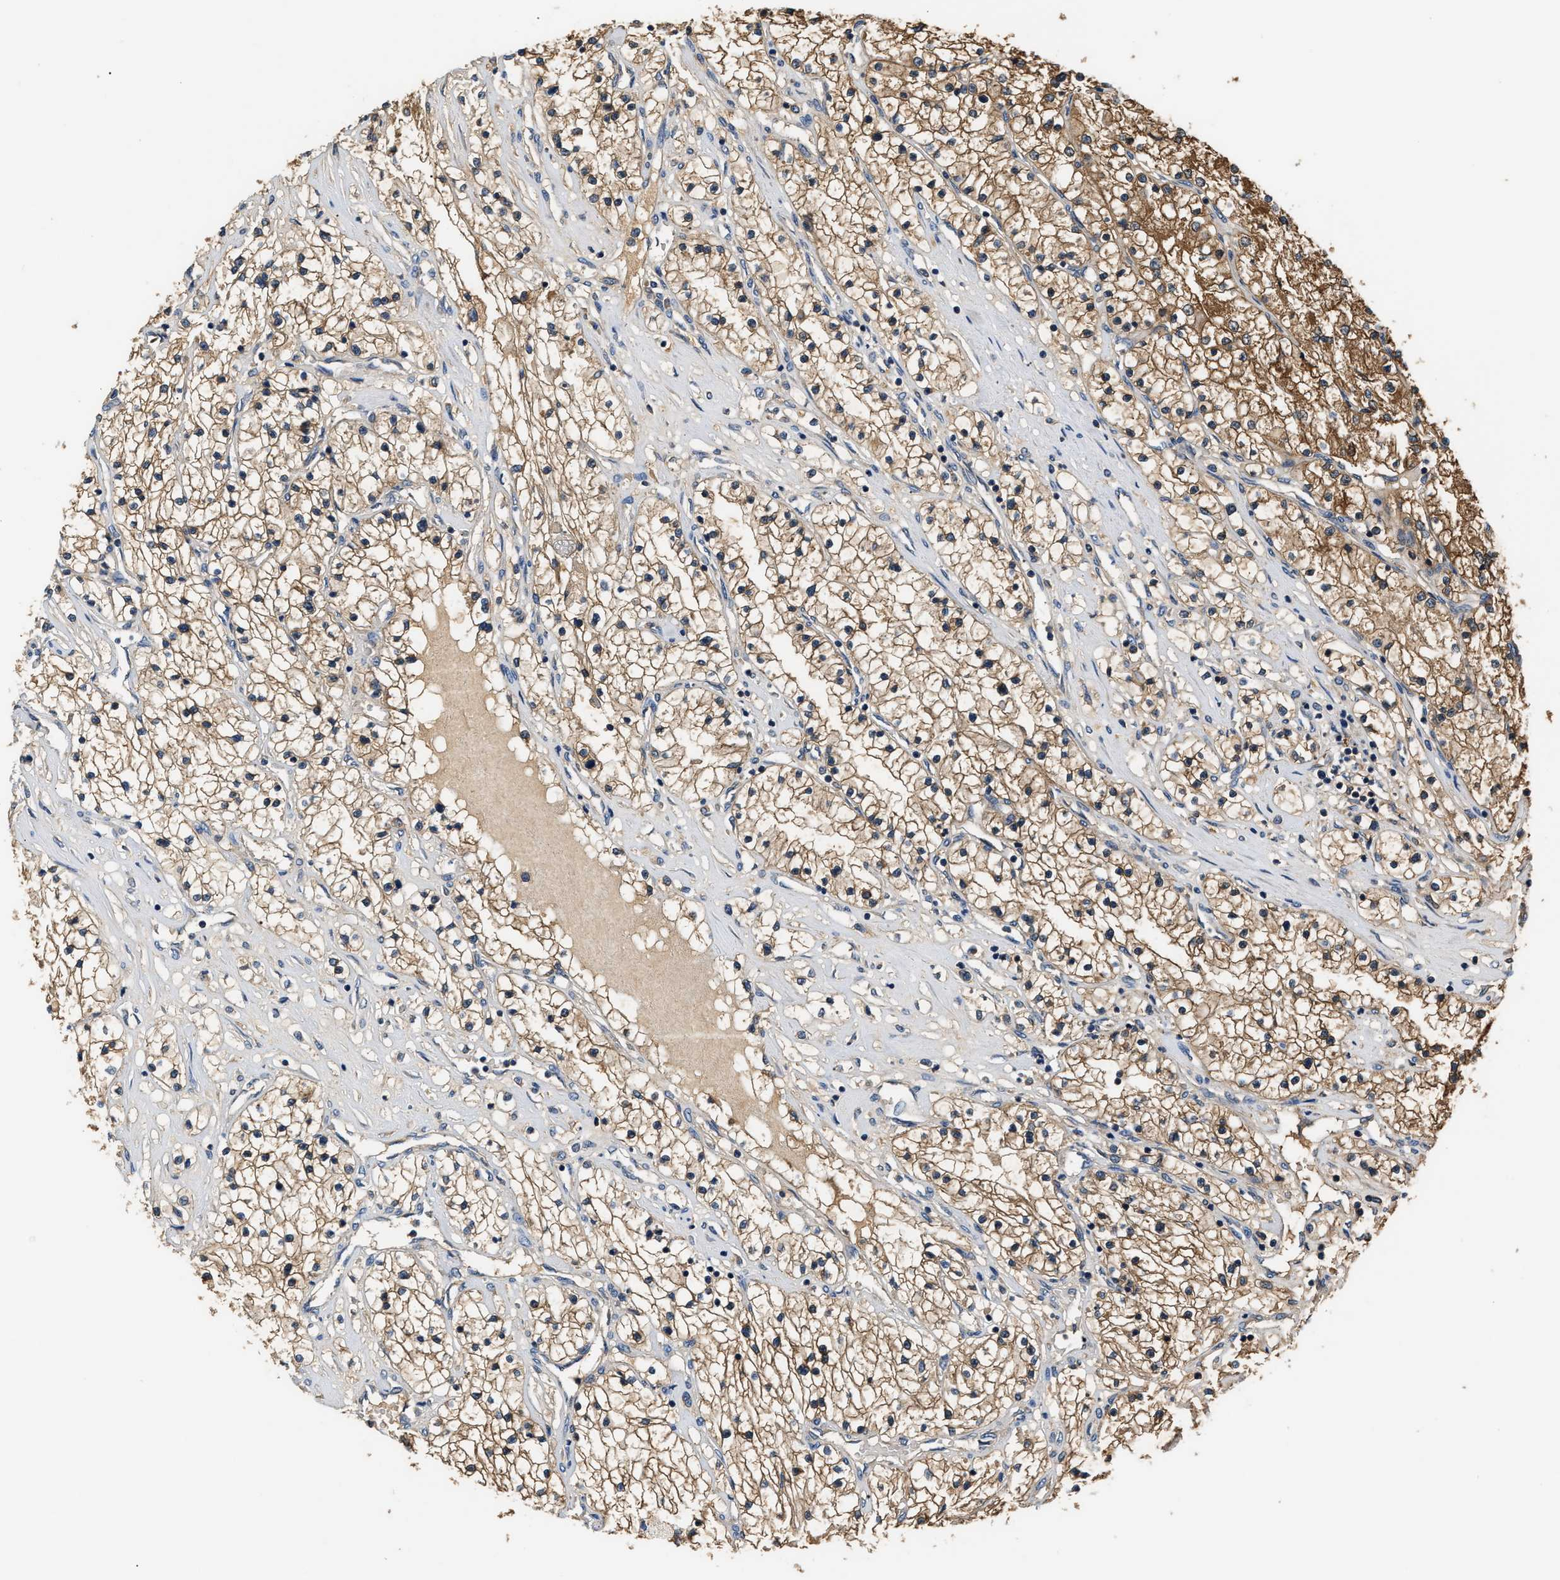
{"staining": {"intensity": "moderate", "quantity": ">75%", "location": "cytoplasmic/membranous"}, "tissue": "renal cancer", "cell_type": "Tumor cells", "image_type": "cancer", "snomed": [{"axis": "morphology", "description": "Adenocarcinoma, NOS"}, {"axis": "topography", "description": "Kidney"}], "caption": "The histopathology image demonstrates a brown stain indicating the presence of a protein in the cytoplasmic/membranous of tumor cells in renal cancer.", "gene": "GPI", "patient": {"sex": "male", "age": 68}}